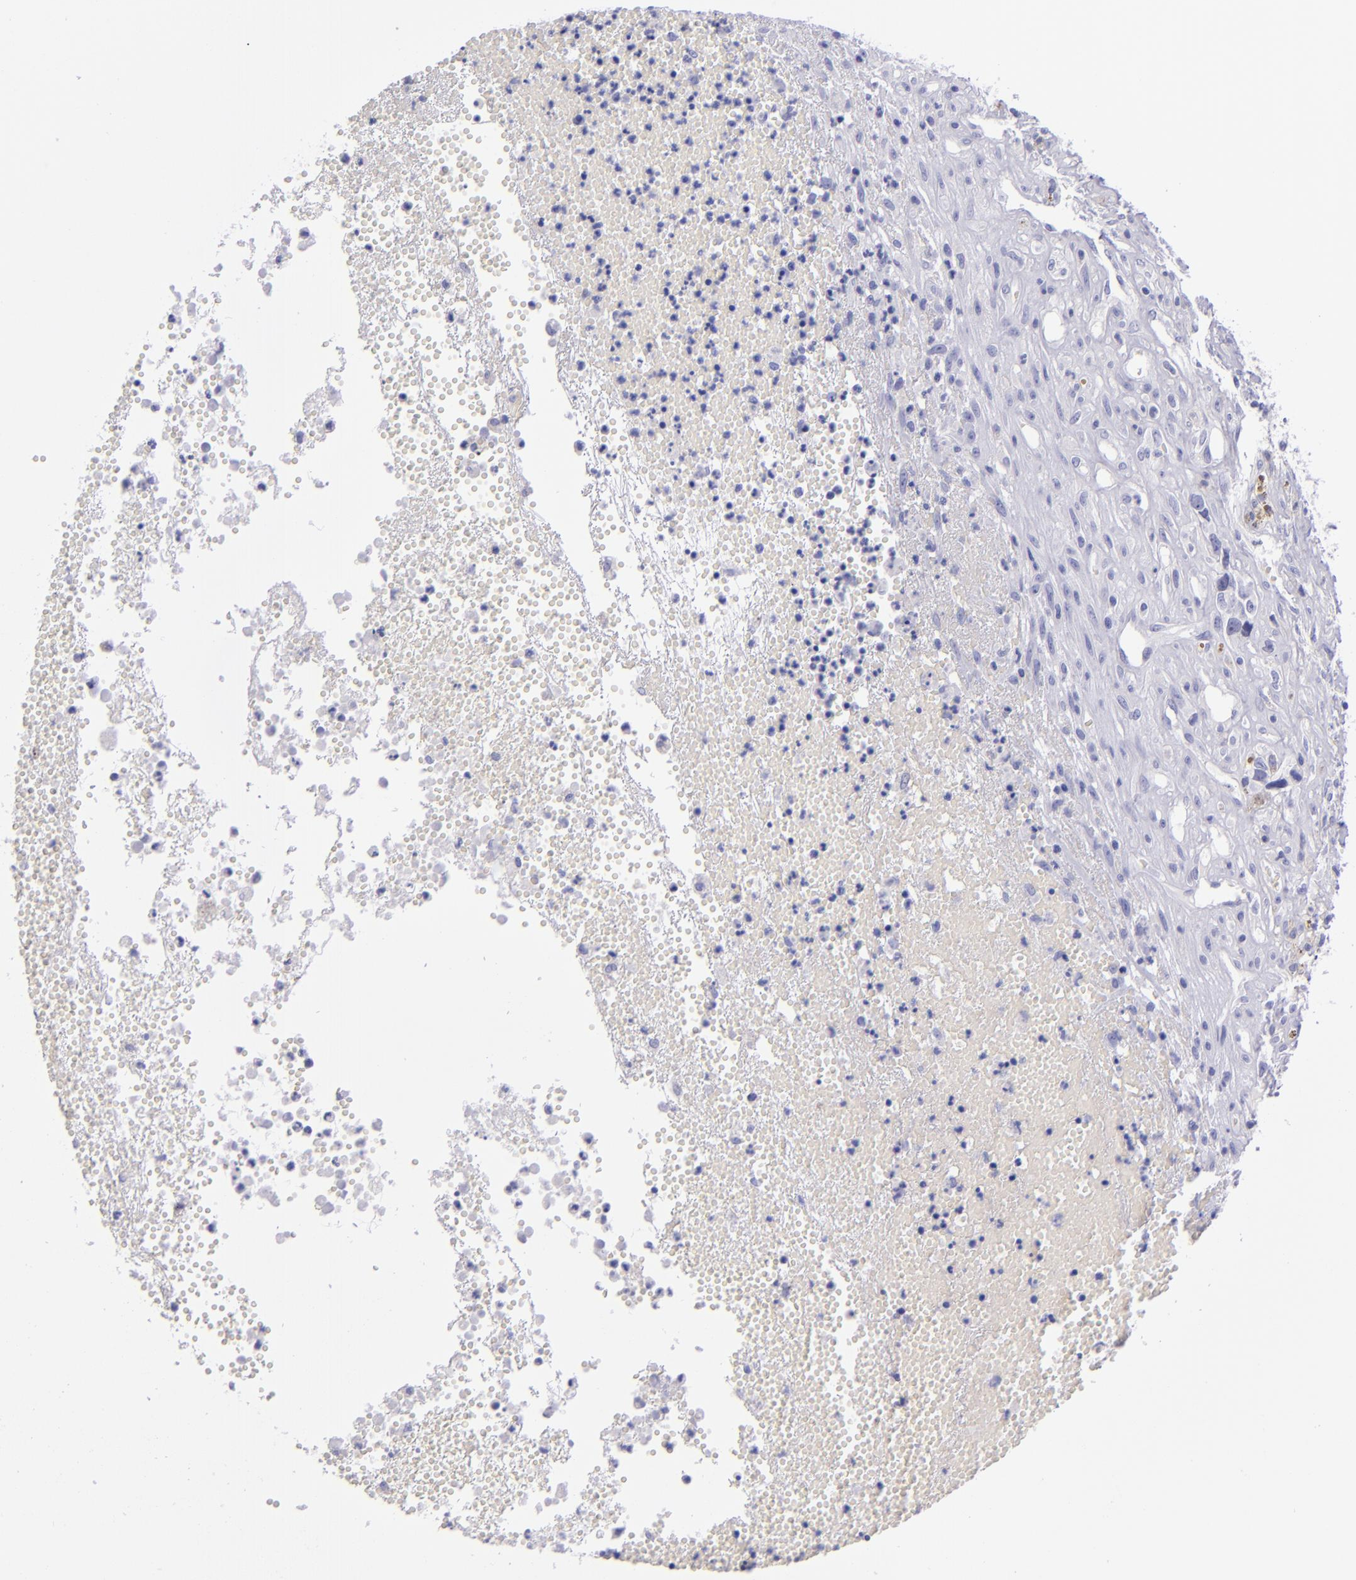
{"staining": {"intensity": "negative", "quantity": "none", "location": "none"}, "tissue": "glioma", "cell_type": "Tumor cells", "image_type": "cancer", "snomed": [{"axis": "morphology", "description": "Glioma, malignant, High grade"}, {"axis": "topography", "description": "Brain"}], "caption": "Immunohistochemical staining of human high-grade glioma (malignant) demonstrates no significant staining in tumor cells.", "gene": "TNNT3", "patient": {"sex": "male", "age": 66}}